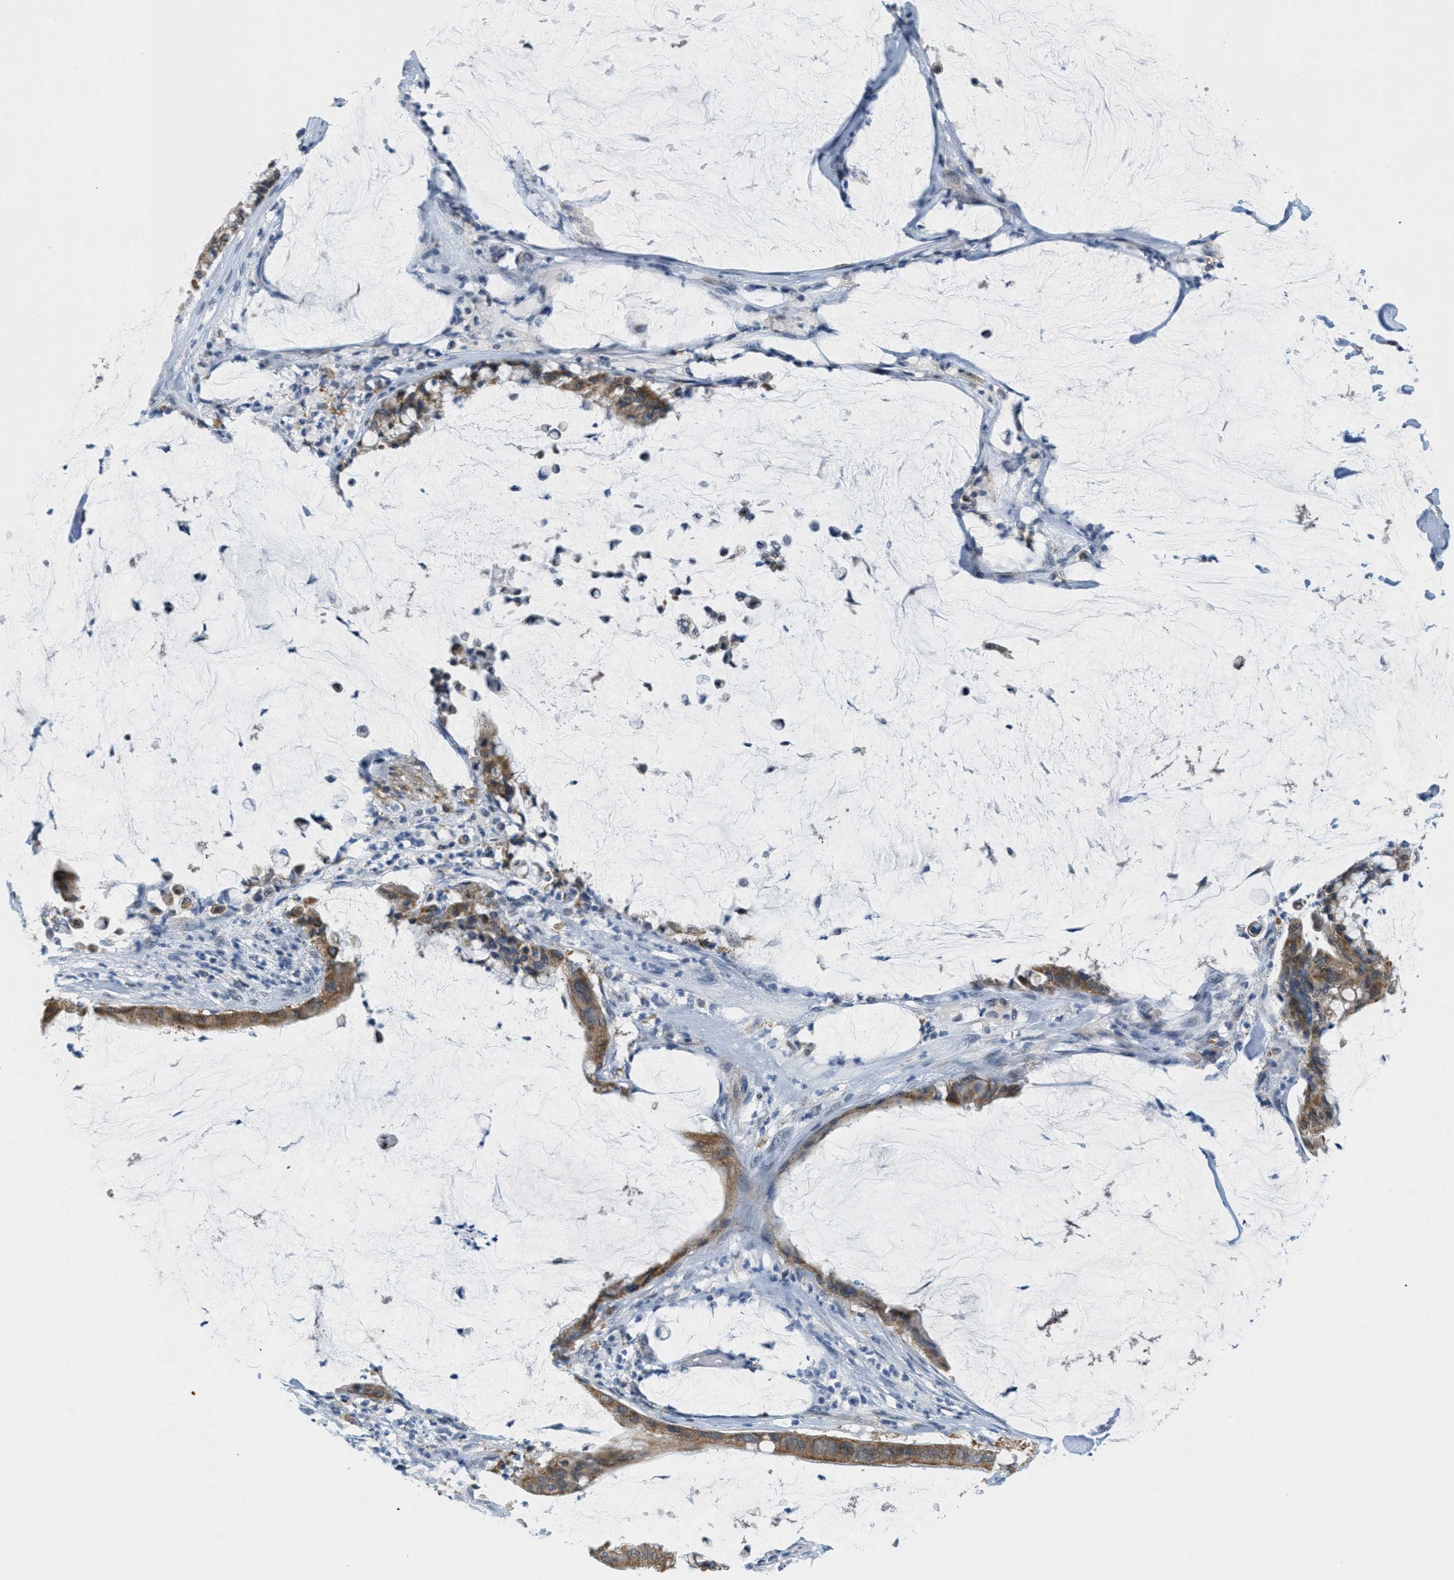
{"staining": {"intensity": "moderate", "quantity": ">75%", "location": "cytoplasmic/membranous"}, "tissue": "pancreatic cancer", "cell_type": "Tumor cells", "image_type": "cancer", "snomed": [{"axis": "morphology", "description": "Adenocarcinoma, NOS"}, {"axis": "topography", "description": "Pancreas"}], "caption": "Immunohistochemical staining of pancreatic cancer (adenocarcinoma) demonstrates moderate cytoplasmic/membranous protein positivity in about >75% of tumor cells.", "gene": "HS3ST2", "patient": {"sex": "male", "age": 41}}